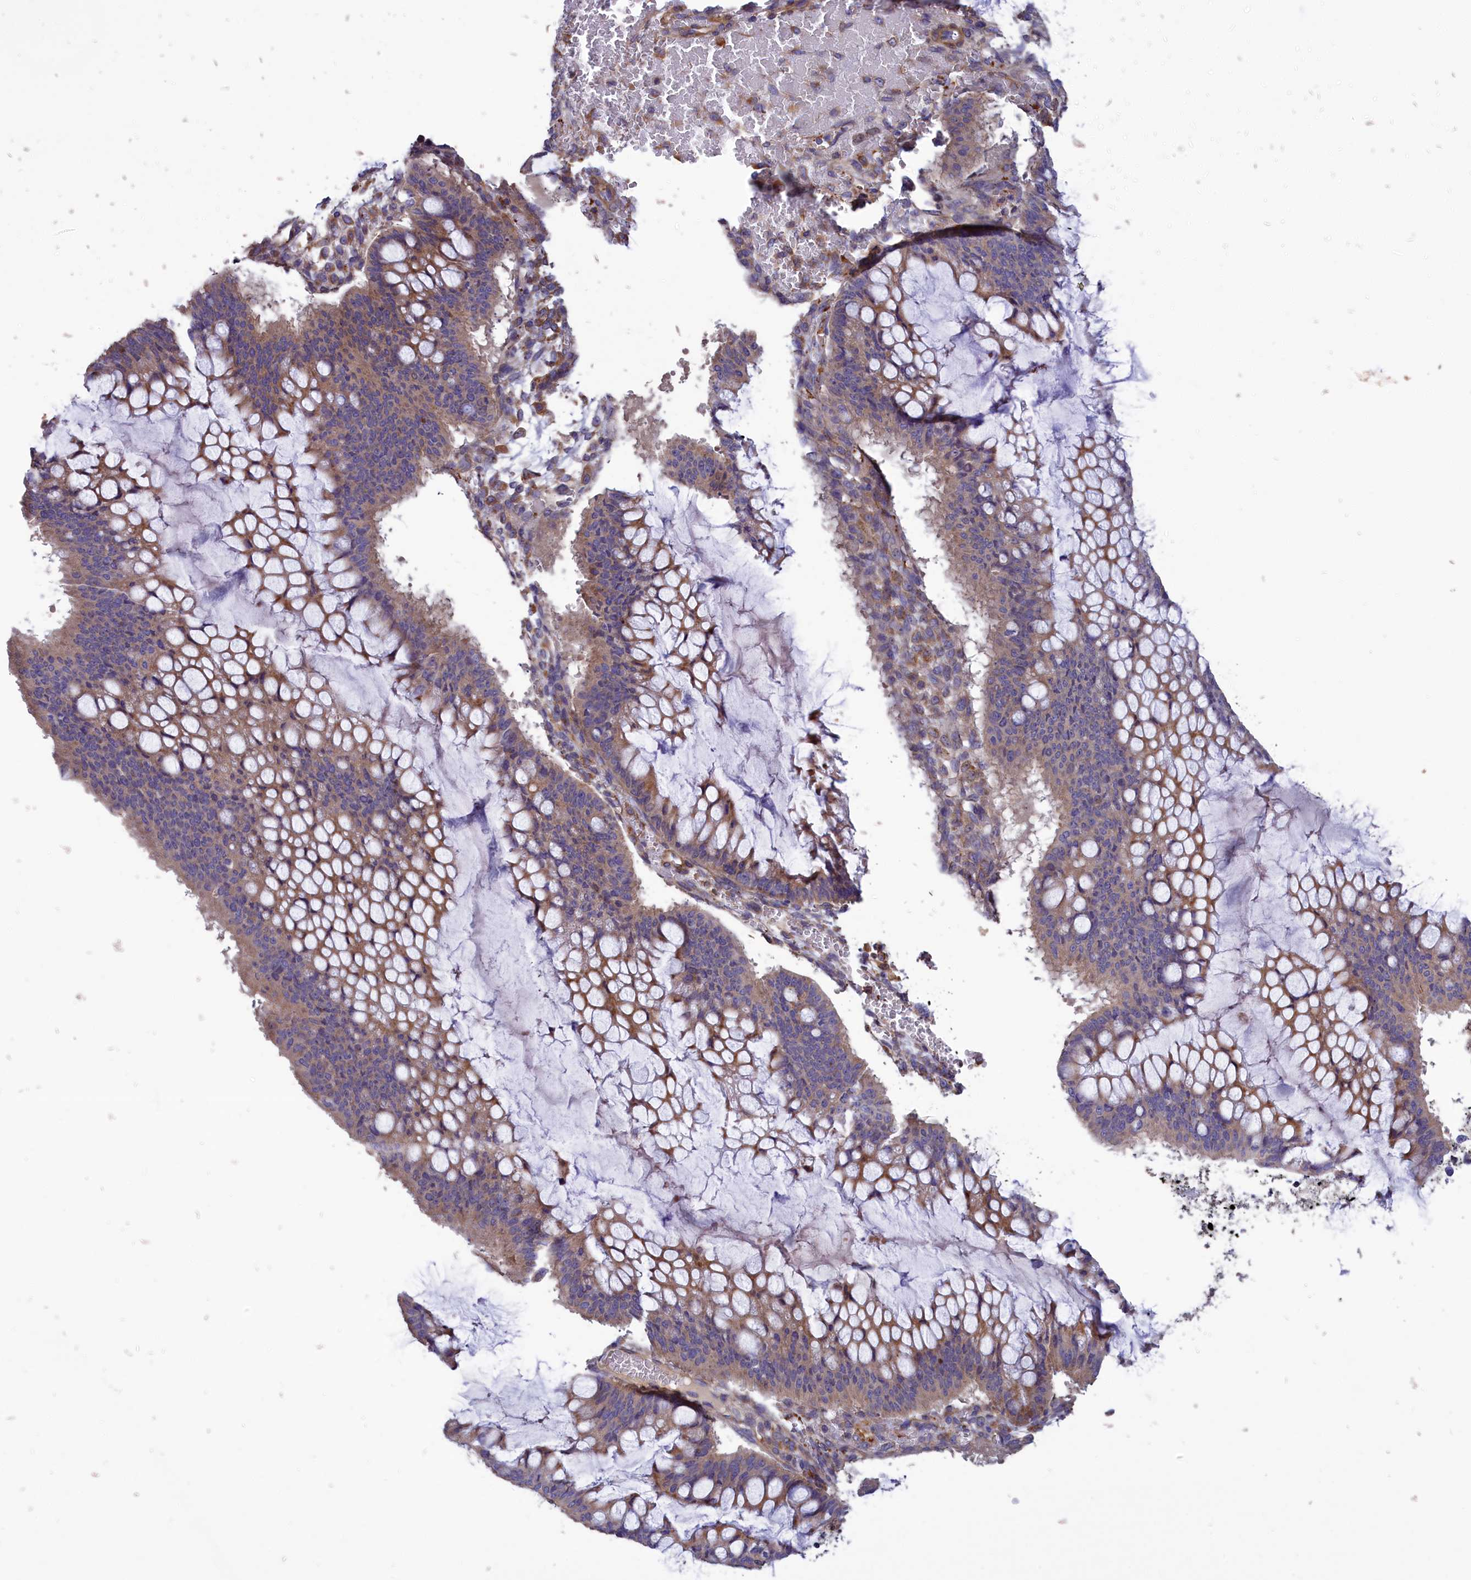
{"staining": {"intensity": "weak", "quantity": "25%-75%", "location": "cytoplasmic/membranous"}, "tissue": "ovarian cancer", "cell_type": "Tumor cells", "image_type": "cancer", "snomed": [{"axis": "morphology", "description": "Cystadenocarcinoma, mucinous, NOS"}, {"axis": "topography", "description": "Ovary"}], "caption": "Ovarian mucinous cystadenocarcinoma was stained to show a protein in brown. There is low levels of weak cytoplasmic/membranous expression in about 25%-75% of tumor cells. (DAB IHC, brown staining for protein, blue staining for nuclei).", "gene": "AMDHD2", "patient": {"sex": "female", "age": 73}}